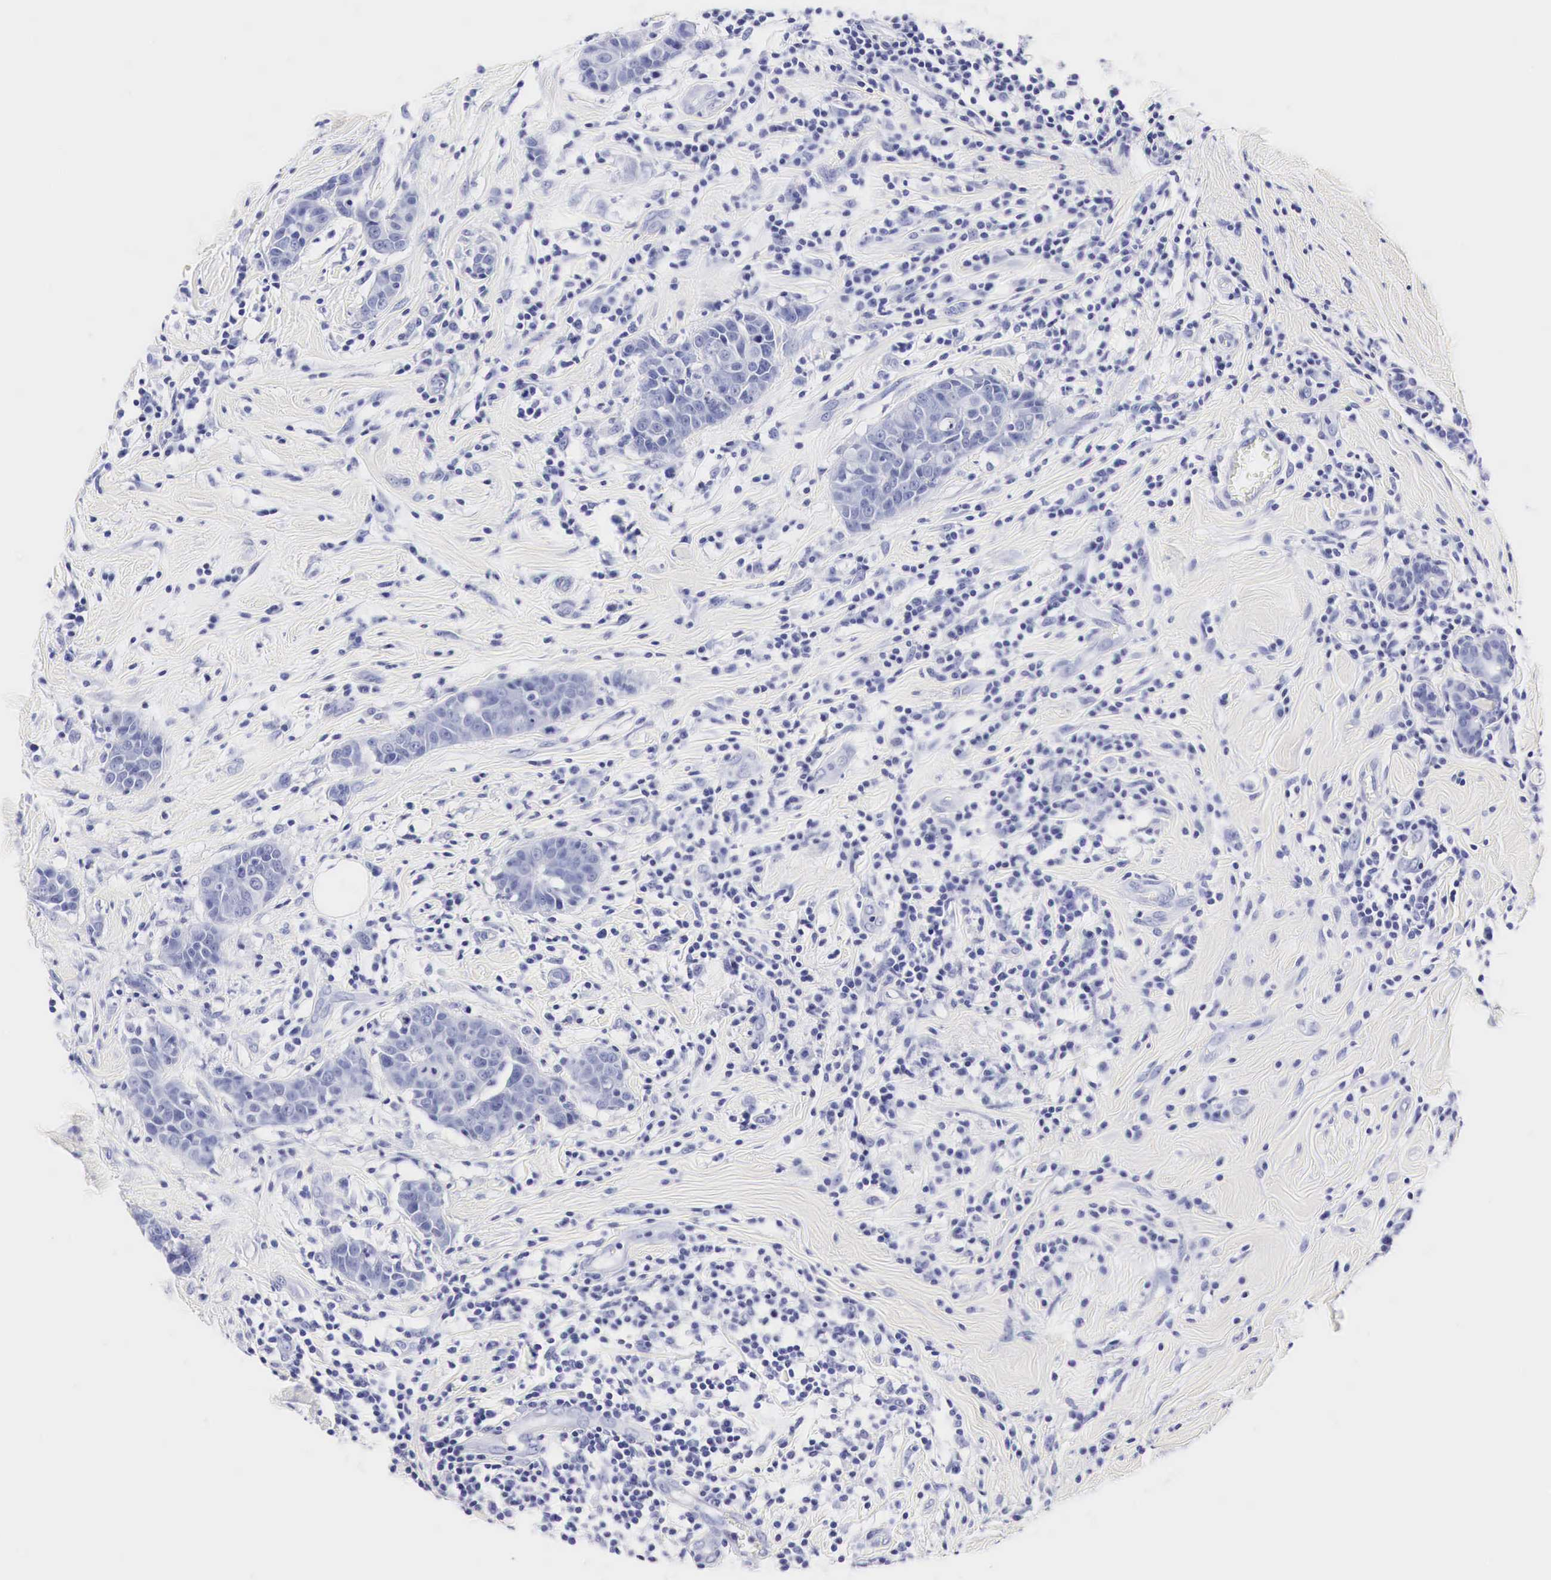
{"staining": {"intensity": "negative", "quantity": "none", "location": "none"}, "tissue": "breast cancer", "cell_type": "Tumor cells", "image_type": "cancer", "snomed": [{"axis": "morphology", "description": "Duct carcinoma"}, {"axis": "topography", "description": "Breast"}], "caption": "A photomicrograph of human breast cancer (intraductal carcinoma) is negative for staining in tumor cells.", "gene": "ACP3", "patient": {"sex": "female", "age": 55}}